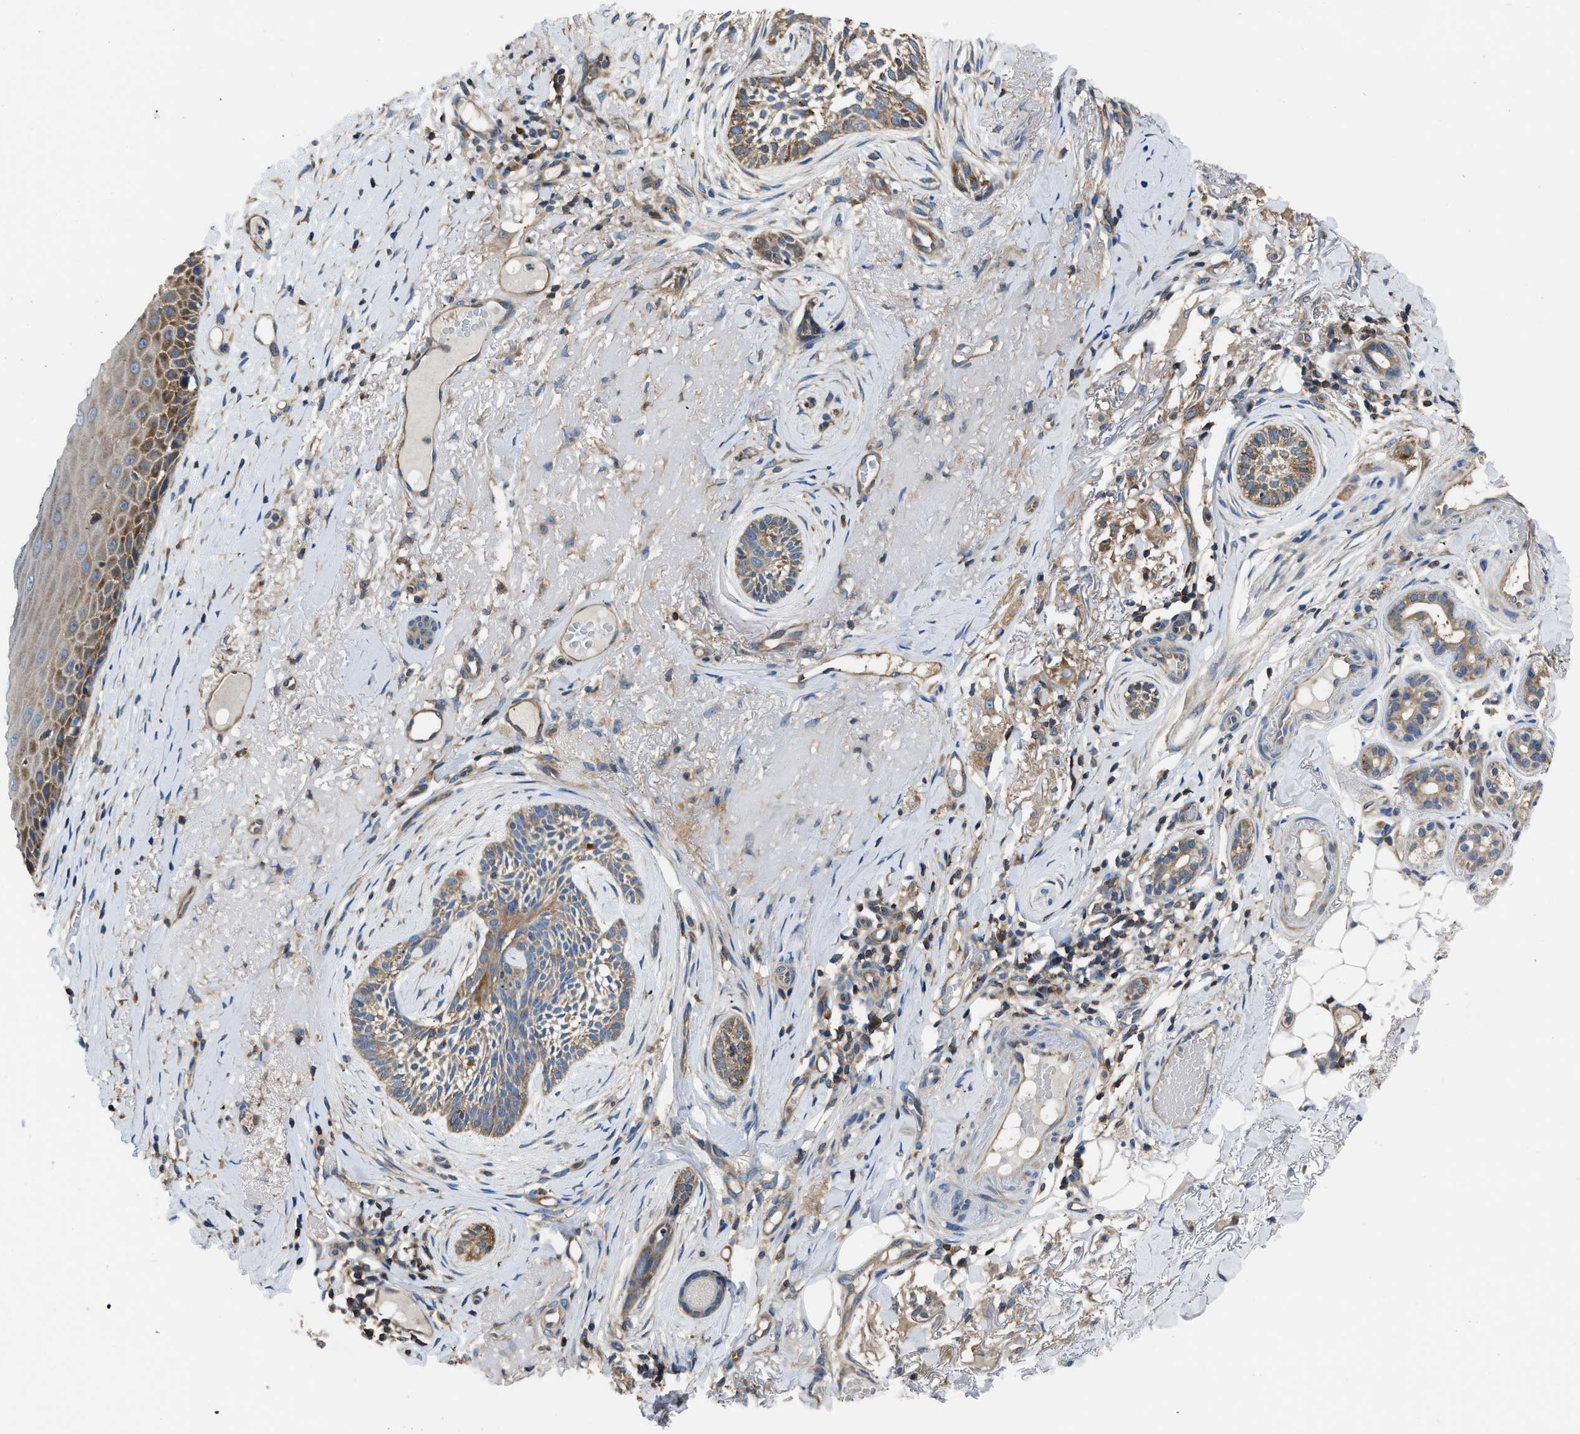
{"staining": {"intensity": "moderate", "quantity": ">75%", "location": "cytoplasmic/membranous"}, "tissue": "skin cancer", "cell_type": "Tumor cells", "image_type": "cancer", "snomed": [{"axis": "morphology", "description": "Basal cell carcinoma"}, {"axis": "topography", "description": "Skin"}], "caption": "DAB (3,3'-diaminobenzidine) immunohistochemical staining of skin cancer reveals moderate cytoplasmic/membranous protein positivity in approximately >75% of tumor cells.", "gene": "YARS1", "patient": {"sex": "female", "age": 88}}